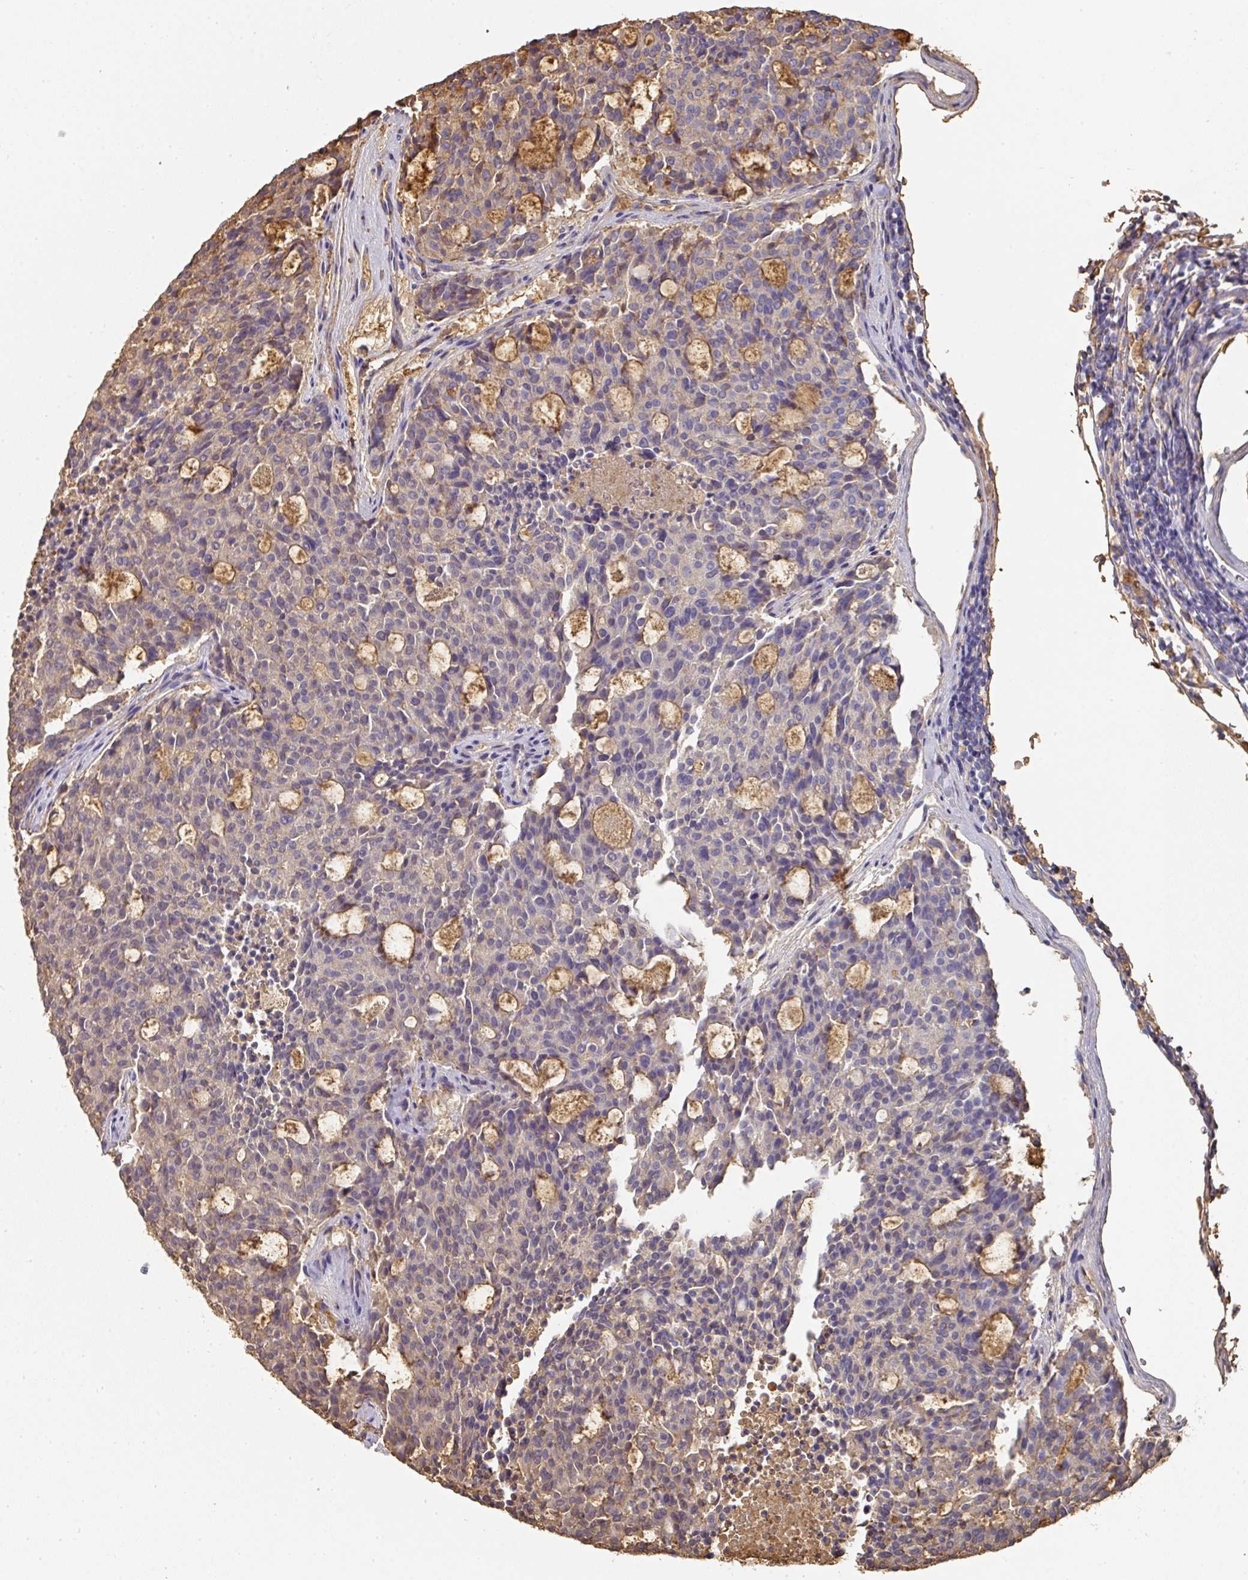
{"staining": {"intensity": "negative", "quantity": "none", "location": "none"}, "tissue": "carcinoid", "cell_type": "Tumor cells", "image_type": "cancer", "snomed": [{"axis": "morphology", "description": "Carcinoid, malignant, NOS"}, {"axis": "topography", "description": "Pancreas"}], "caption": "A high-resolution micrograph shows IHC staining of carcinoid (malignant), which exhibits no significant staining in tumor cells.", "gene": "ALB", "patient": {"sex": "female", "age": 54}}